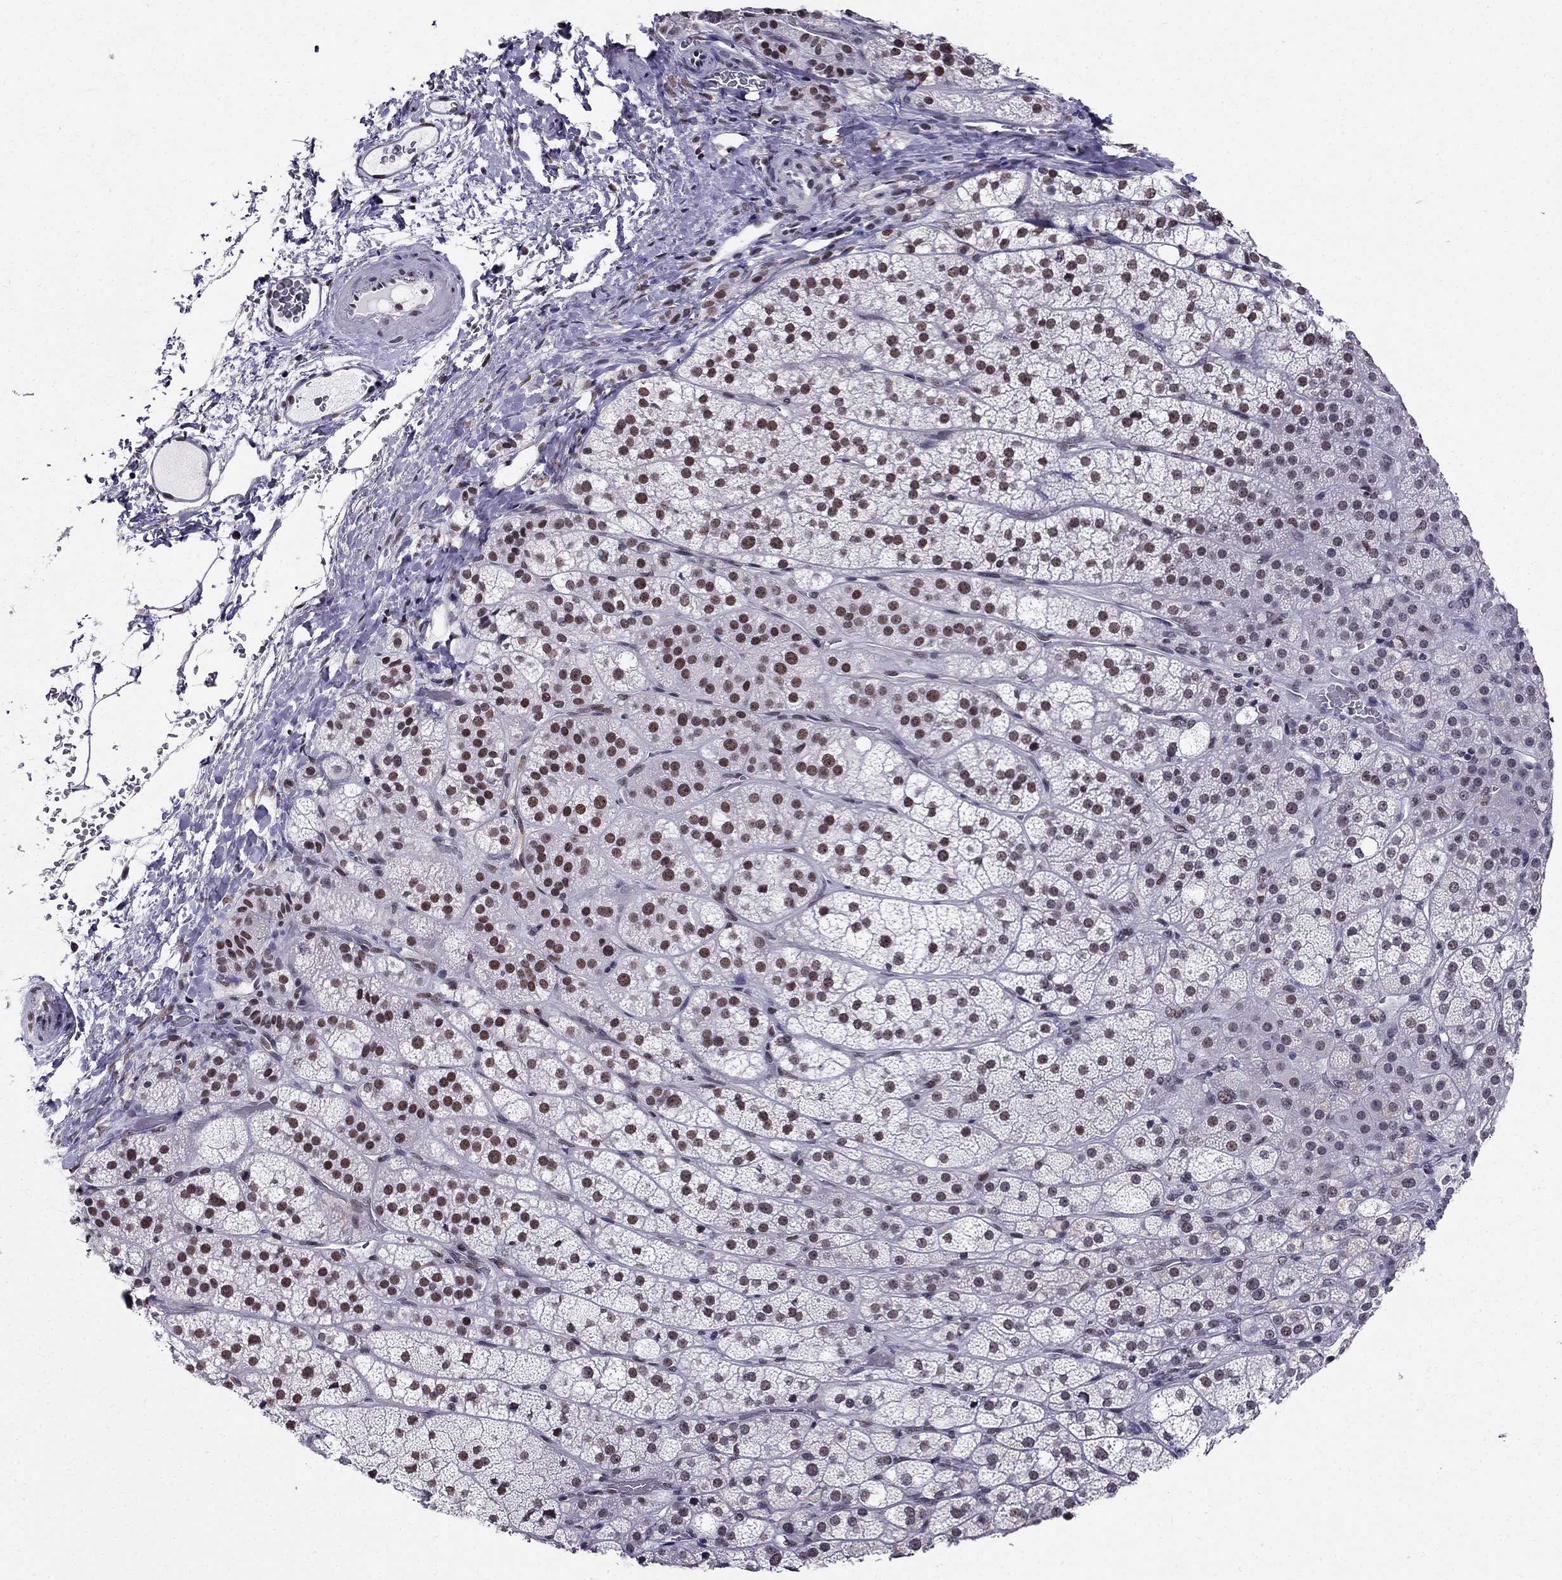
{"staining": {"intensity": "strong", "quantity": "<25%", "location": "nuclear"}, "tissue": "adrenal gland", "cell_type": "Glandular cells", "image_type": "normal", "snomed": [{"axis": "morphology", "description": "Normal tissue, NOS"}, {"axis": "topography", "description": "Adrenal gland"}], "caption": "A micrograph of human adrenal gland stained for a protein displays strong nuclear brown staining in glandular cells.", "gene": "ZNF420", "patient": {"sex": "female", "age": 60}}